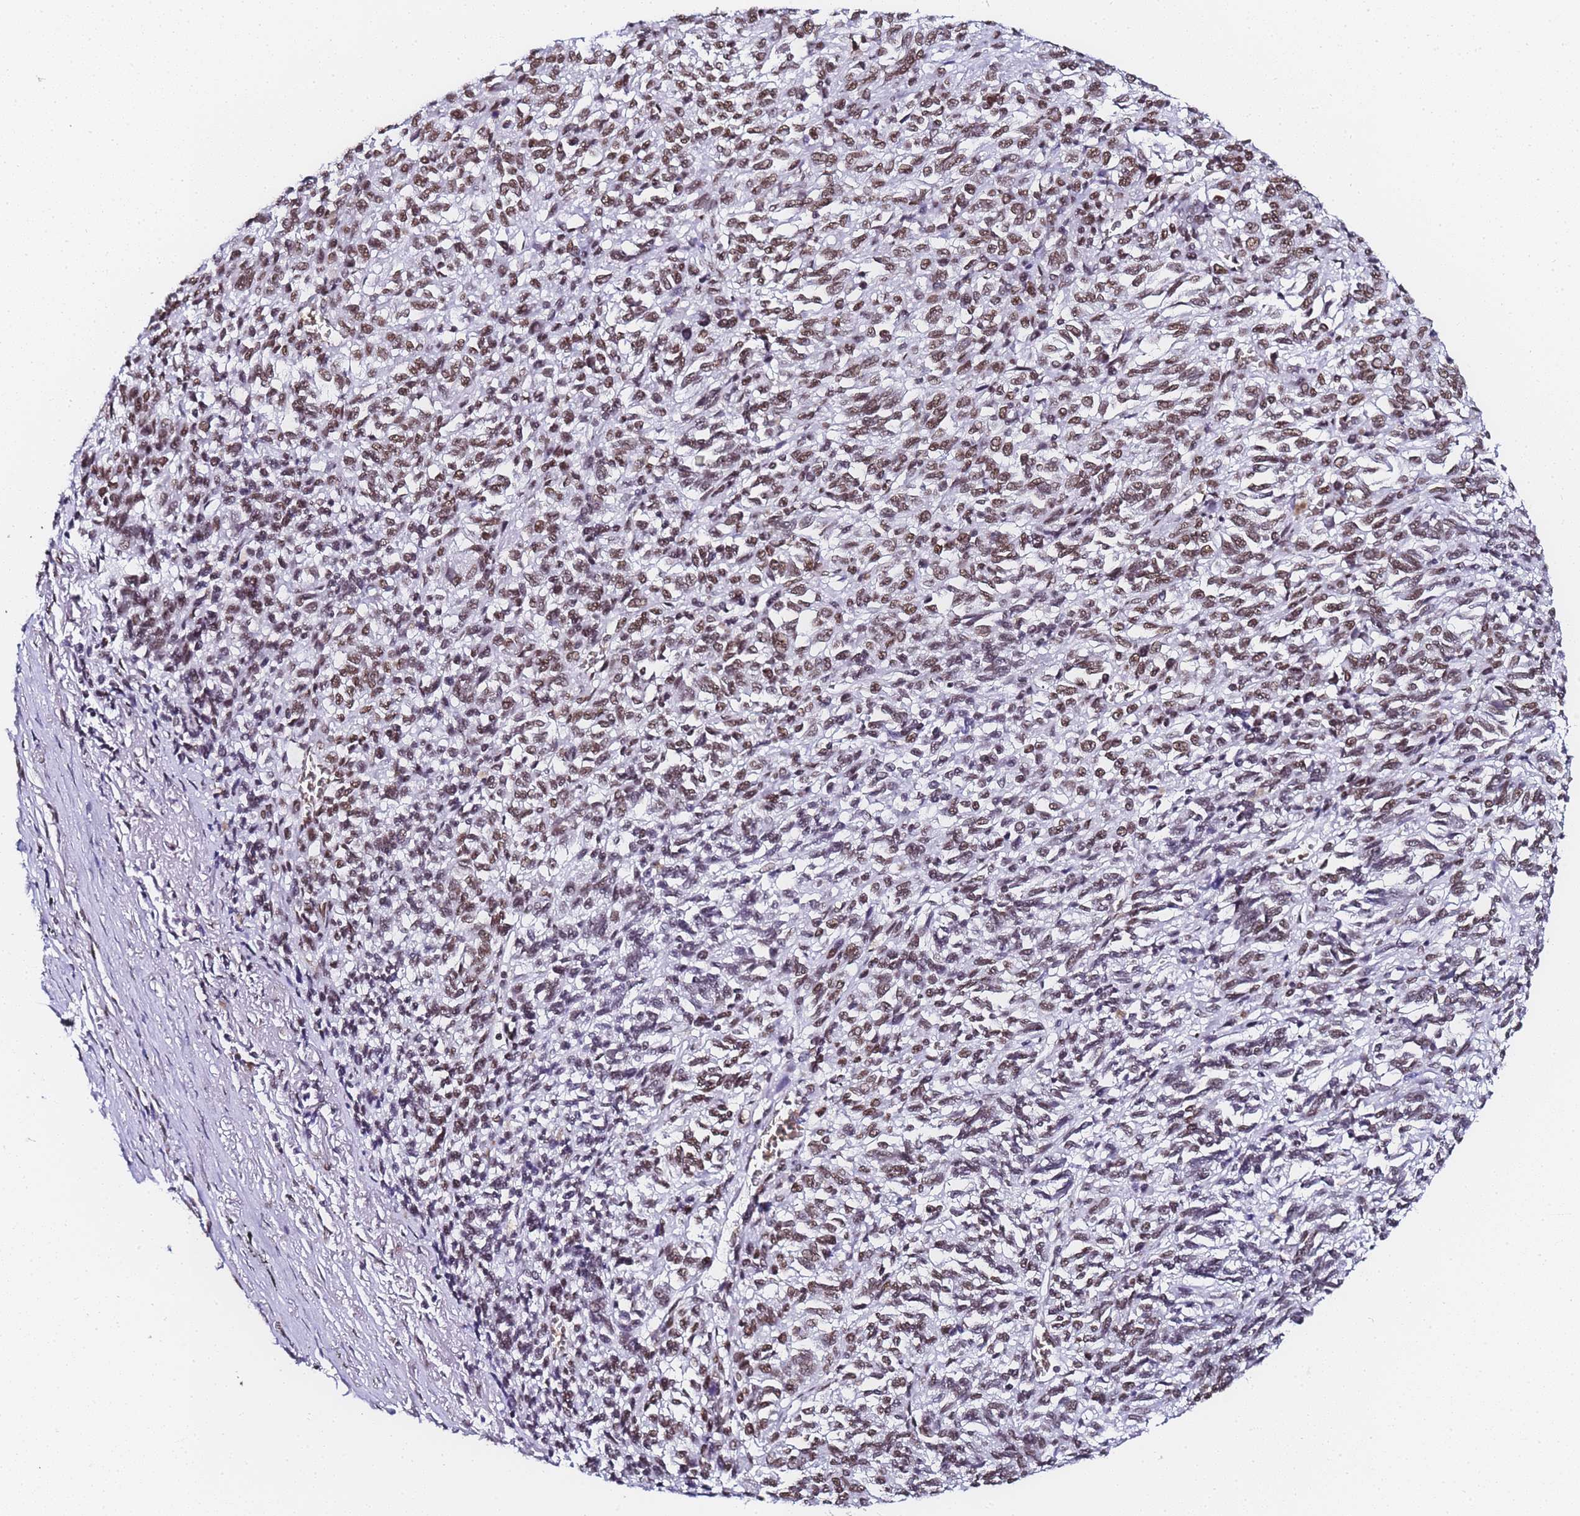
{"staining": {"intensity": "moderate", "quantity": ">75%", "location": "nuclear"}, "tissue": "melanoma", "cell_type": "Tumor cells", "image_type": "cancer", "snomed": [{"axis": "morphology", "description": "Malignant melanoma, Metastatic site"}, {"axis": "topography", "description": "Lung"}], "caption": "Protein expression analysis of malignant melanoma (metastatic site) displays moderate nuclear positivity in approximately >75% of tumor cells. (Brightfield microscopy of DAB IHC at high magnification).", "gene": "POLR1A", "patient": {"sex": "male", "age": 64}}